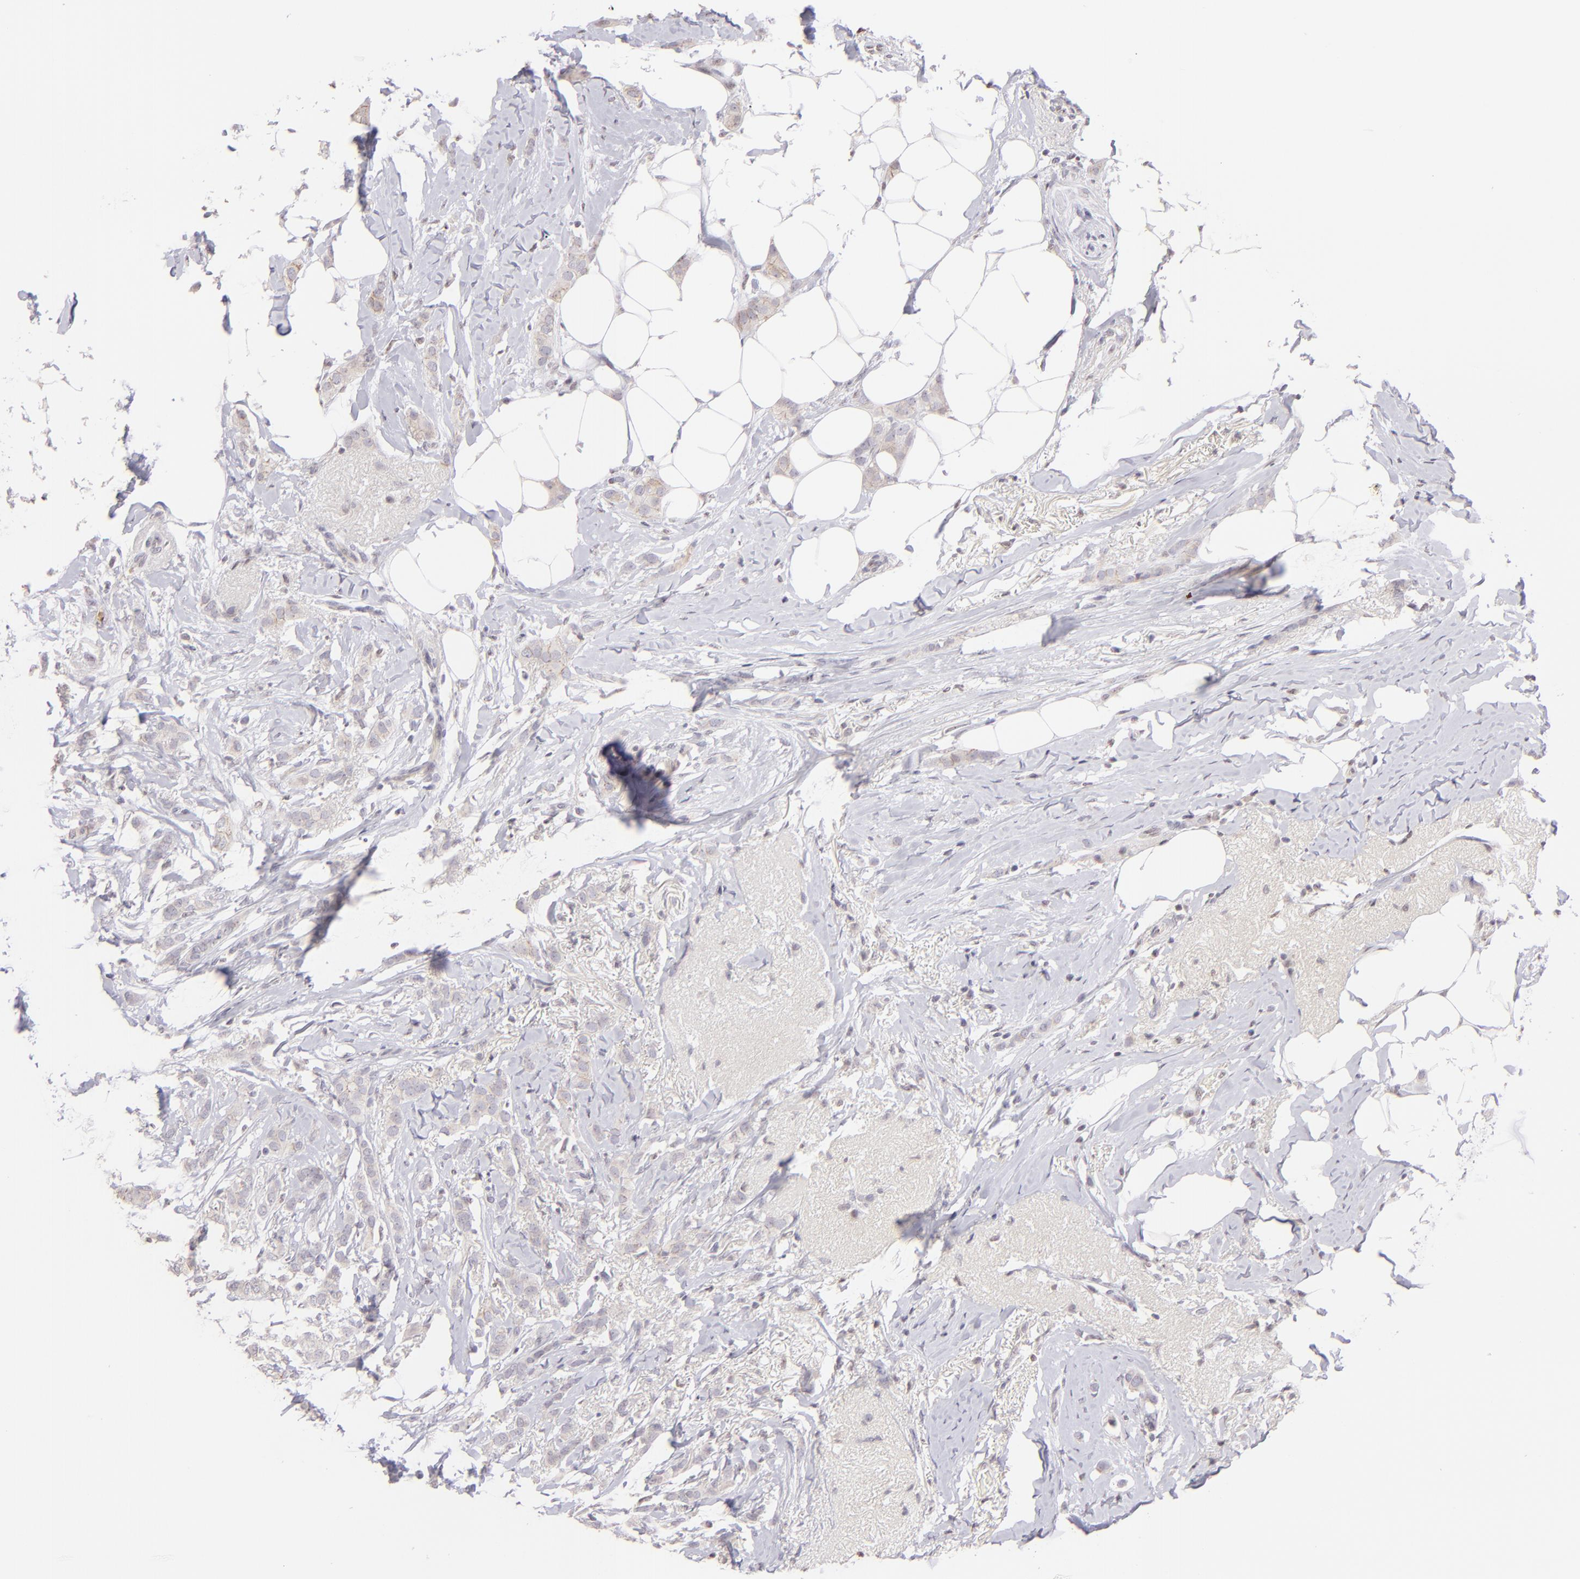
{"staining": {"intensity": "negative", "quantity": "none", "location": "none"}, "tissue": "breast cancer", "cell_type": "Tumor cells", "image_type": "cancer", "snomed": [{"axis": "morphology", "description": "Lobular carcinoma"}, {"axis": "topography", "description": "Breast"}], "caption": "This is an immunohistochemistry micrograph of breast lobular carcinoma. There is no expression in tumor cells.", "gene": "MAGEA1", "patient": {"sex": "female", "age": 55}}